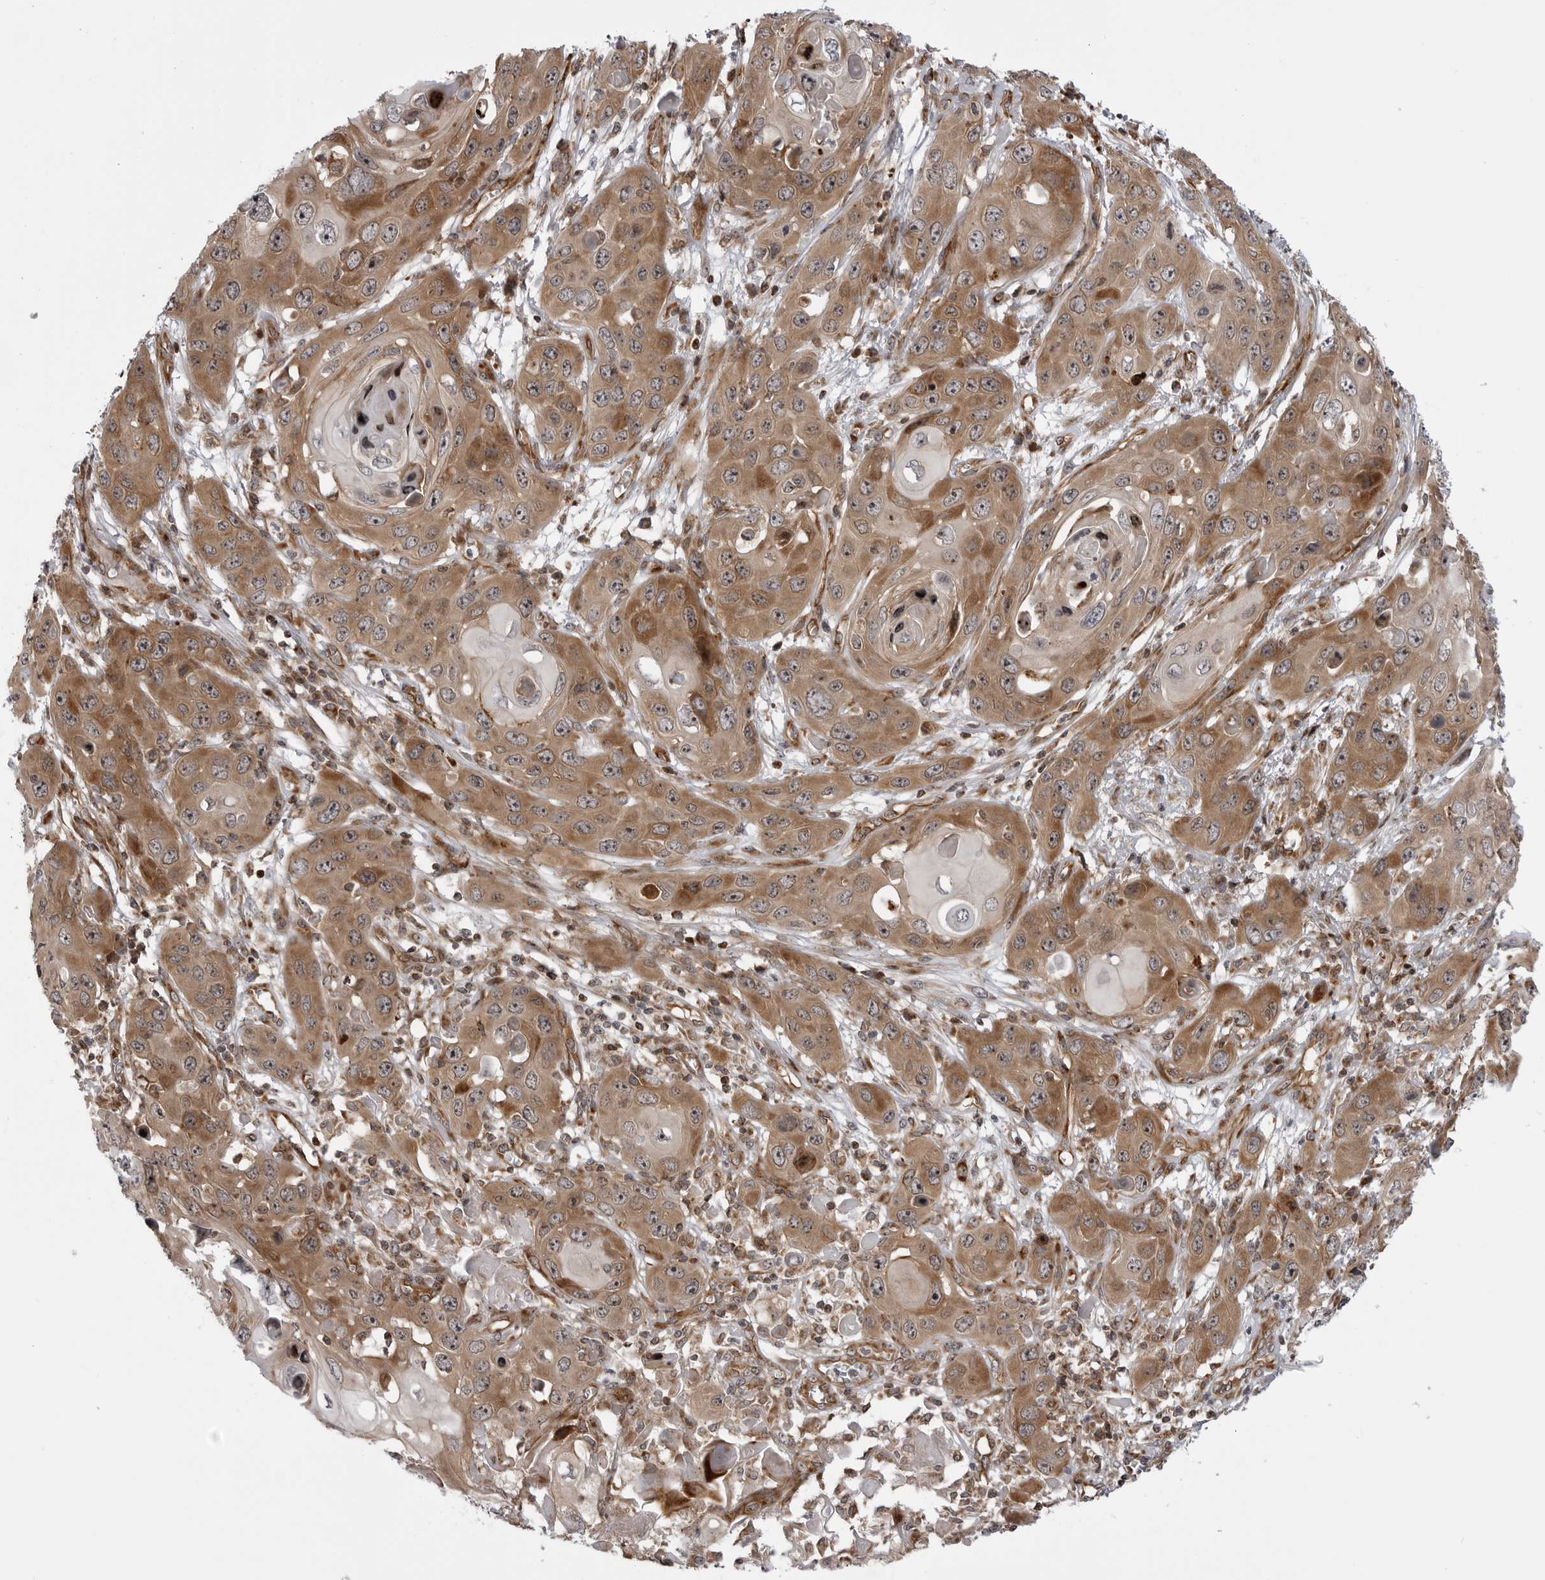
{"staining": {"intensity": "moderate", "quantity": ">75%", "location": "cytoplasmic/membranous,nuclear"}, "tissue": "skin cancer", "cell_type": "Tumor cells", "image_type": "cancer", "snomed": [{"axis": "morphology", "description": "Squamous cell carcinoma, NOS"}, {"axis": "topography", "description": "Skin"}], "caption": "The photomicrograph demonstrates a brown stain indicating the presence of a protein in the cytoplasmic/membranous and nuclear of tumor cells in skin cancer. Nuclei are stained in blue.", "gene": "ABL1", "patient": {"sex": "male", "age": 55}}